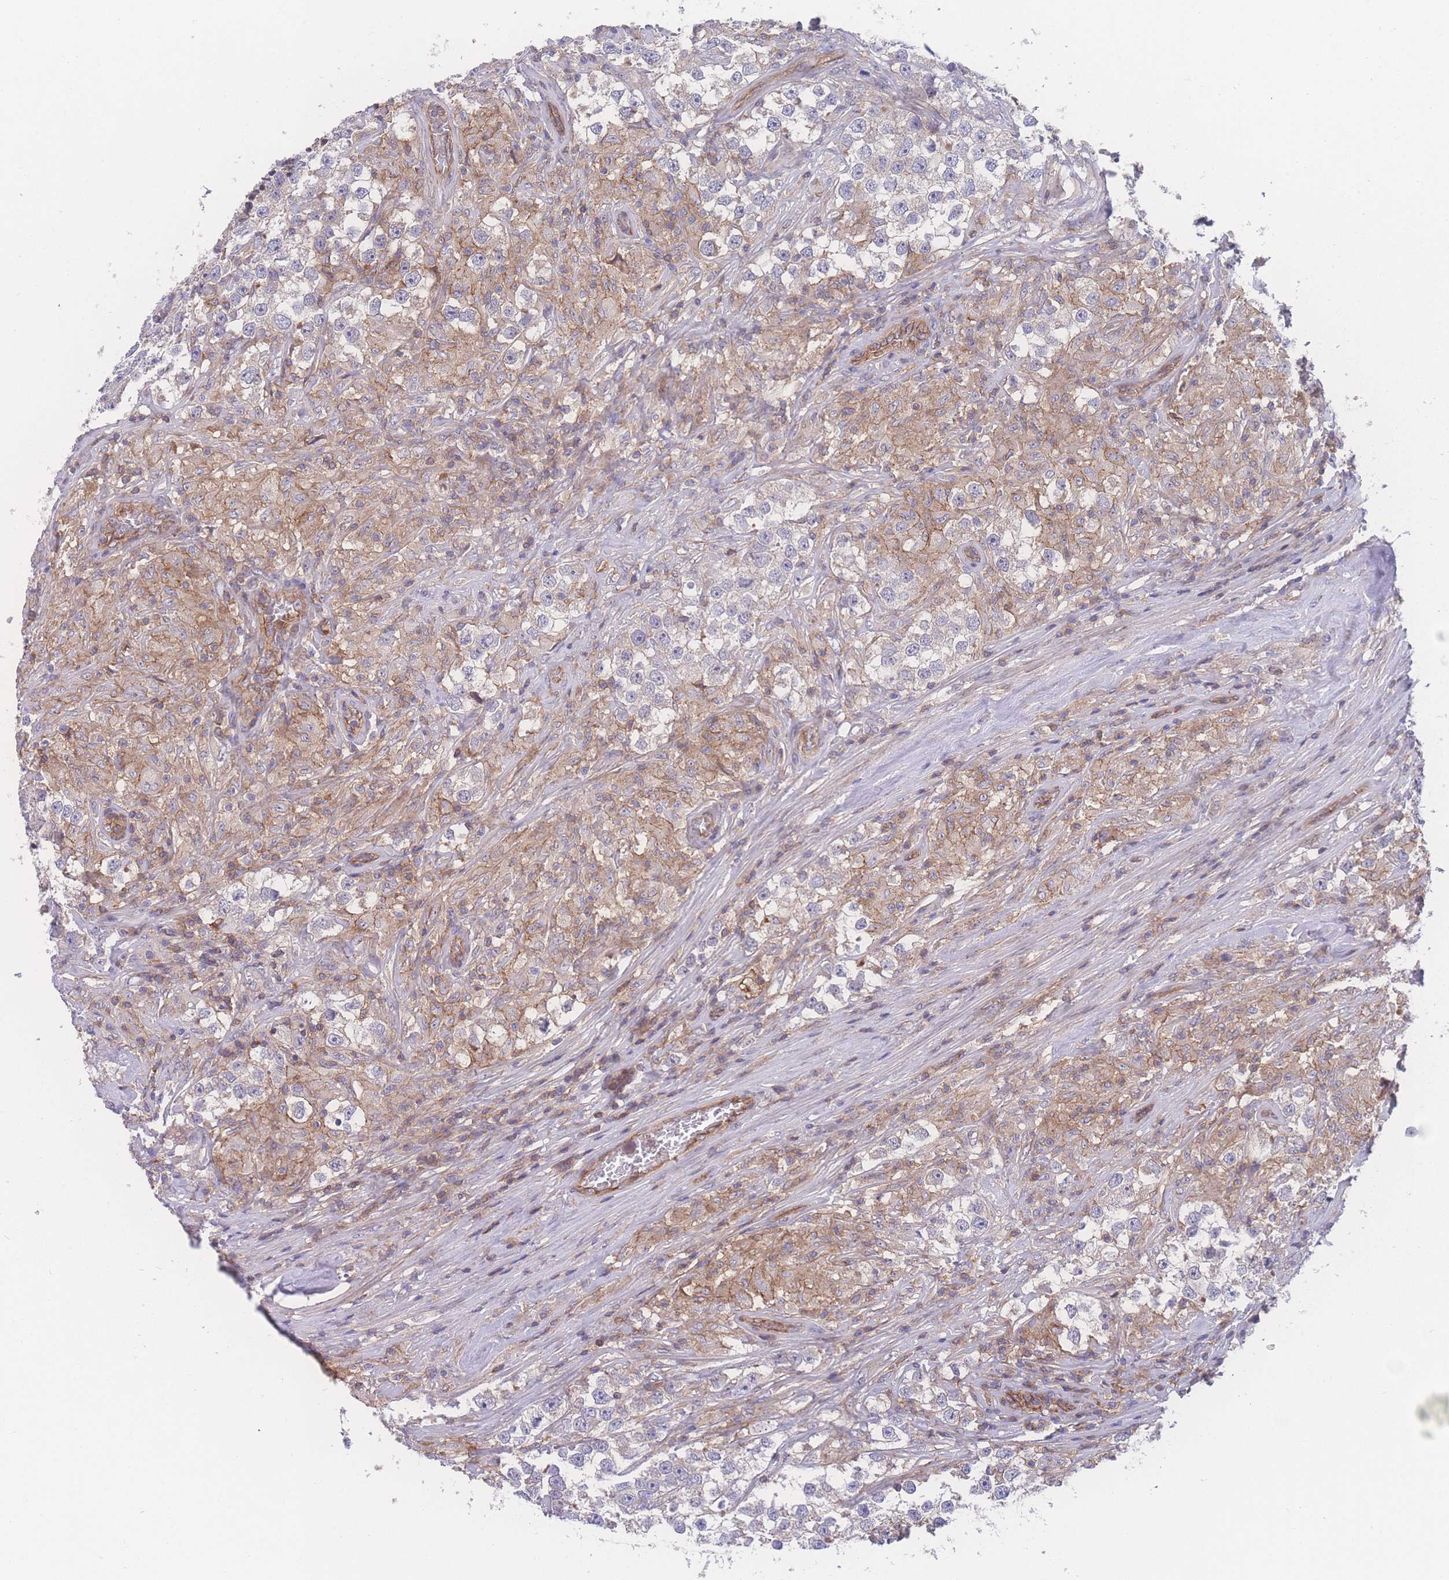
{"staining": {"intensity": "negative", "quantity": "none", "location": "none"}, "tissue": "testis cancer", "cell_type": "Tumor cells", "image_type": "cancer", "snomed": [{"axis": "morphology", "description": "Seminoma, NOS"}, {"axis": "topography", "description": "Testis"}], "caption": "This is an immunohistochemistry histopathology image of testis seminoma. There is no staining in tumor cells.", "gene": "CFAP97", "patient": {"sex": "male", "age": 46}}